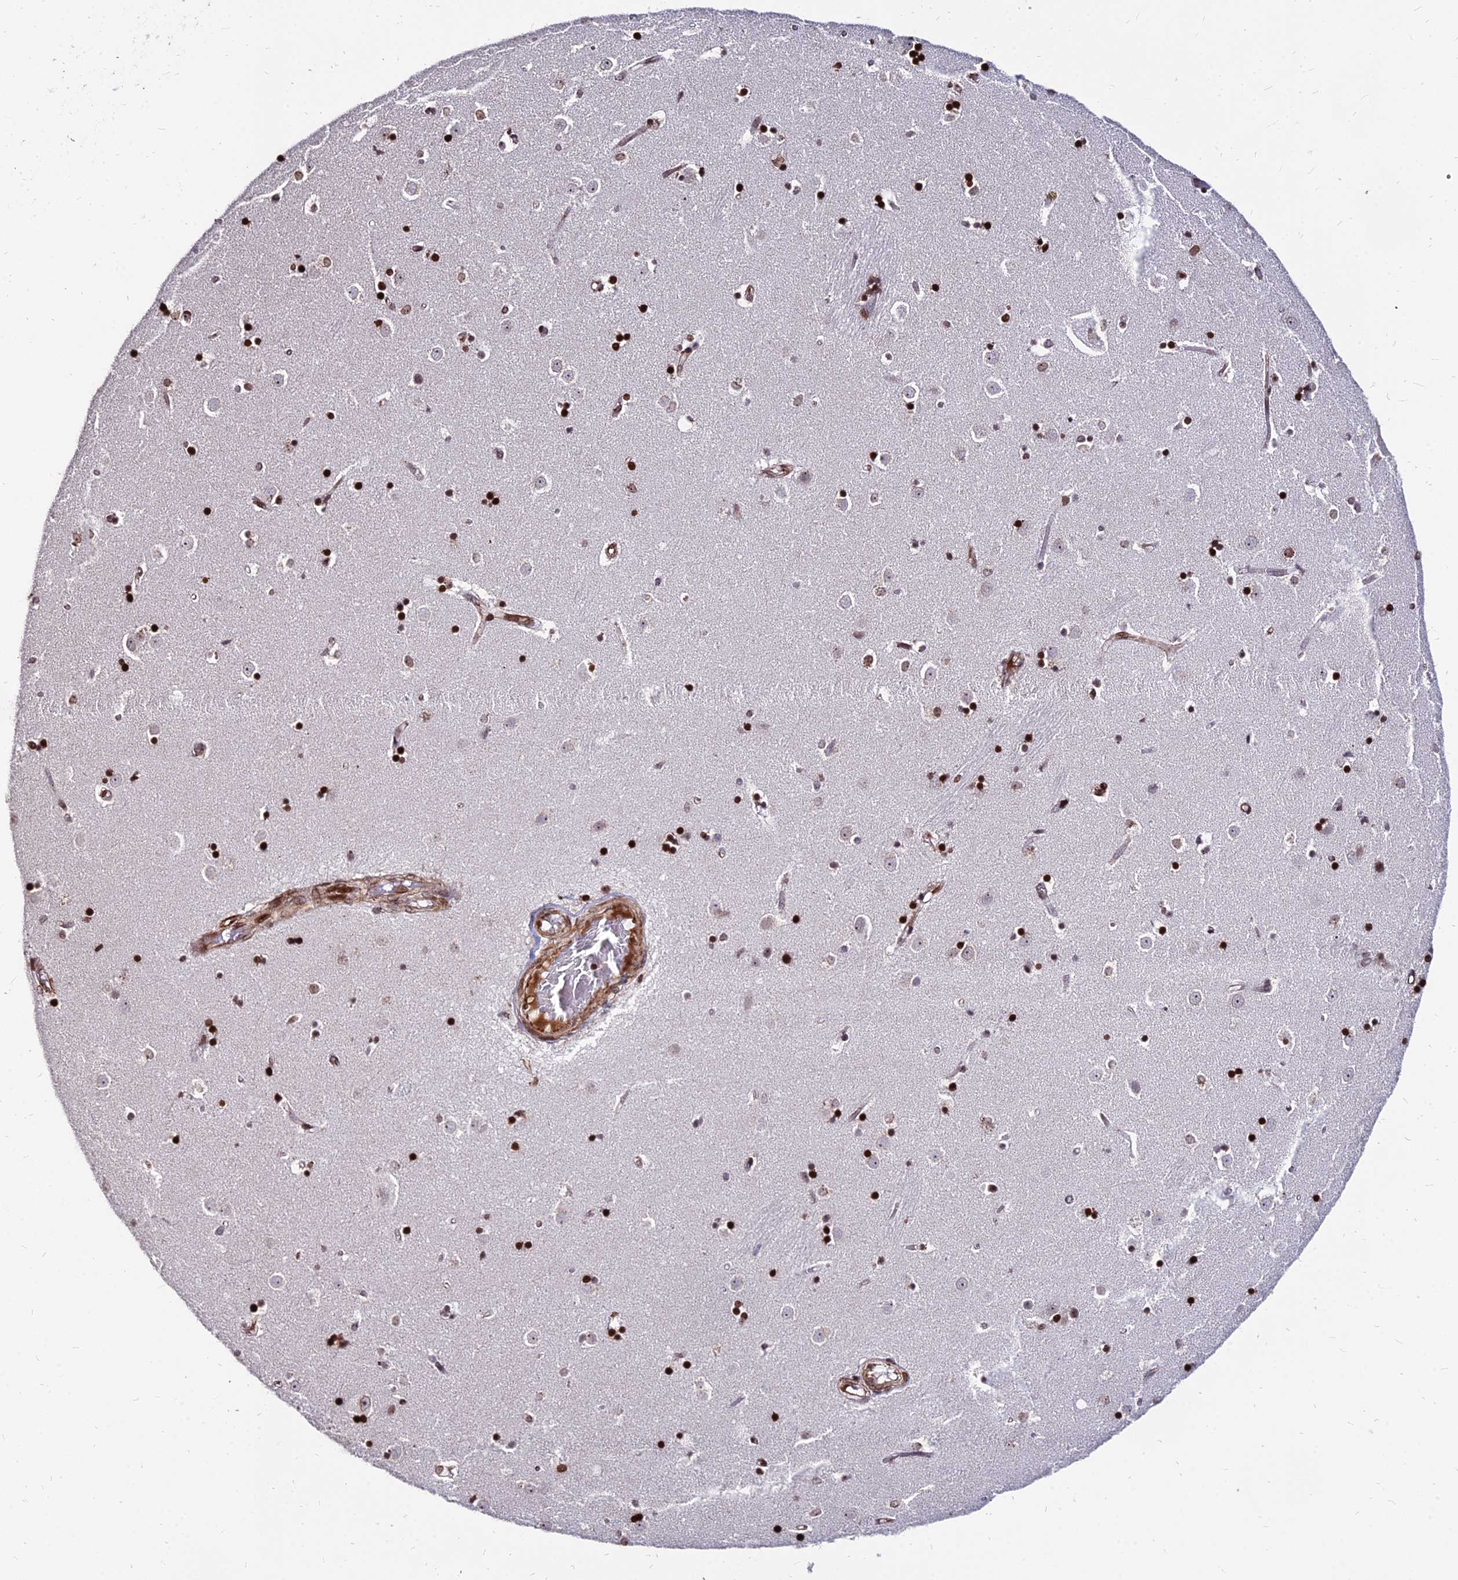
{"staining": {"intensity": "strong", "quantity": "25%-75%", "location": "nuclear"}, "tissue": "caudate", "cell_type": "Glial cells", "image_type": "normal", "snomed": [{"axis": "morphology", "description": "Normal tissue, NOS"}, {"axis": "topography", "description": "Lateral ventricle wall"}], "caption": "The immunohistochemical stain shows strong nuclear staining in glial cells of normal caudate. (IHC, brightfield microscopy, high magnification).", "gene": "NYAP2", "patient": {"sex": "female", "age": 52}}